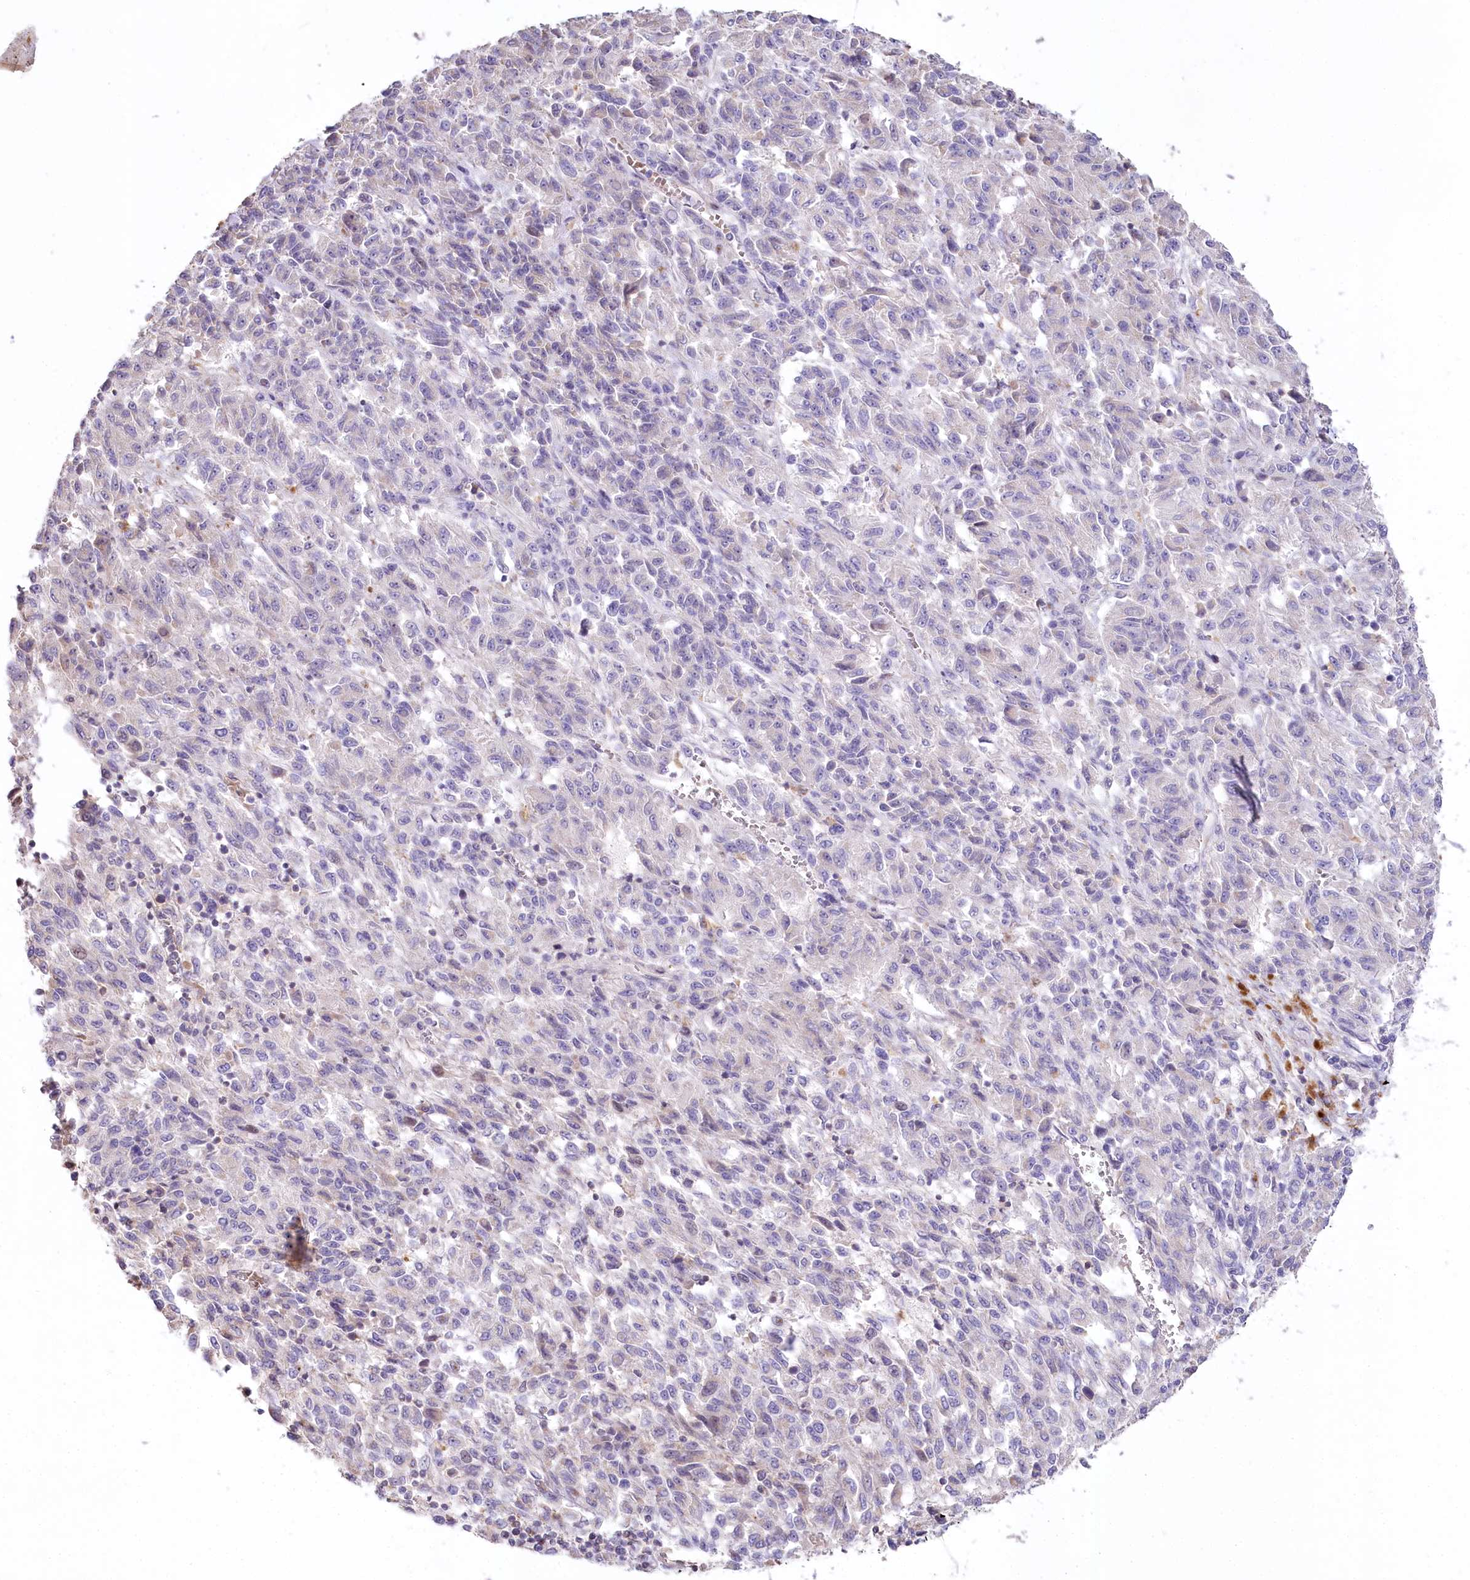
{"staining": {"intensity": "negative", "quantity": "none", "location": "none"}, "tissue": "melanoma", "cell_type": "Tumor cells", "image_type": "cancer", "snomed": [{"axis": "morphology", "description": "Malignant melanoma, Metastatic site"}, {"axis": "topography", "description": "Lung"}], "caption": "A photomicrograph of human malignant melanoma (metastatic site) is negative for staining in tumor cells. Nuclei are stained in blue.", "gene": "SLC6A11", "patient": {"sex": "male", "age": 64}}